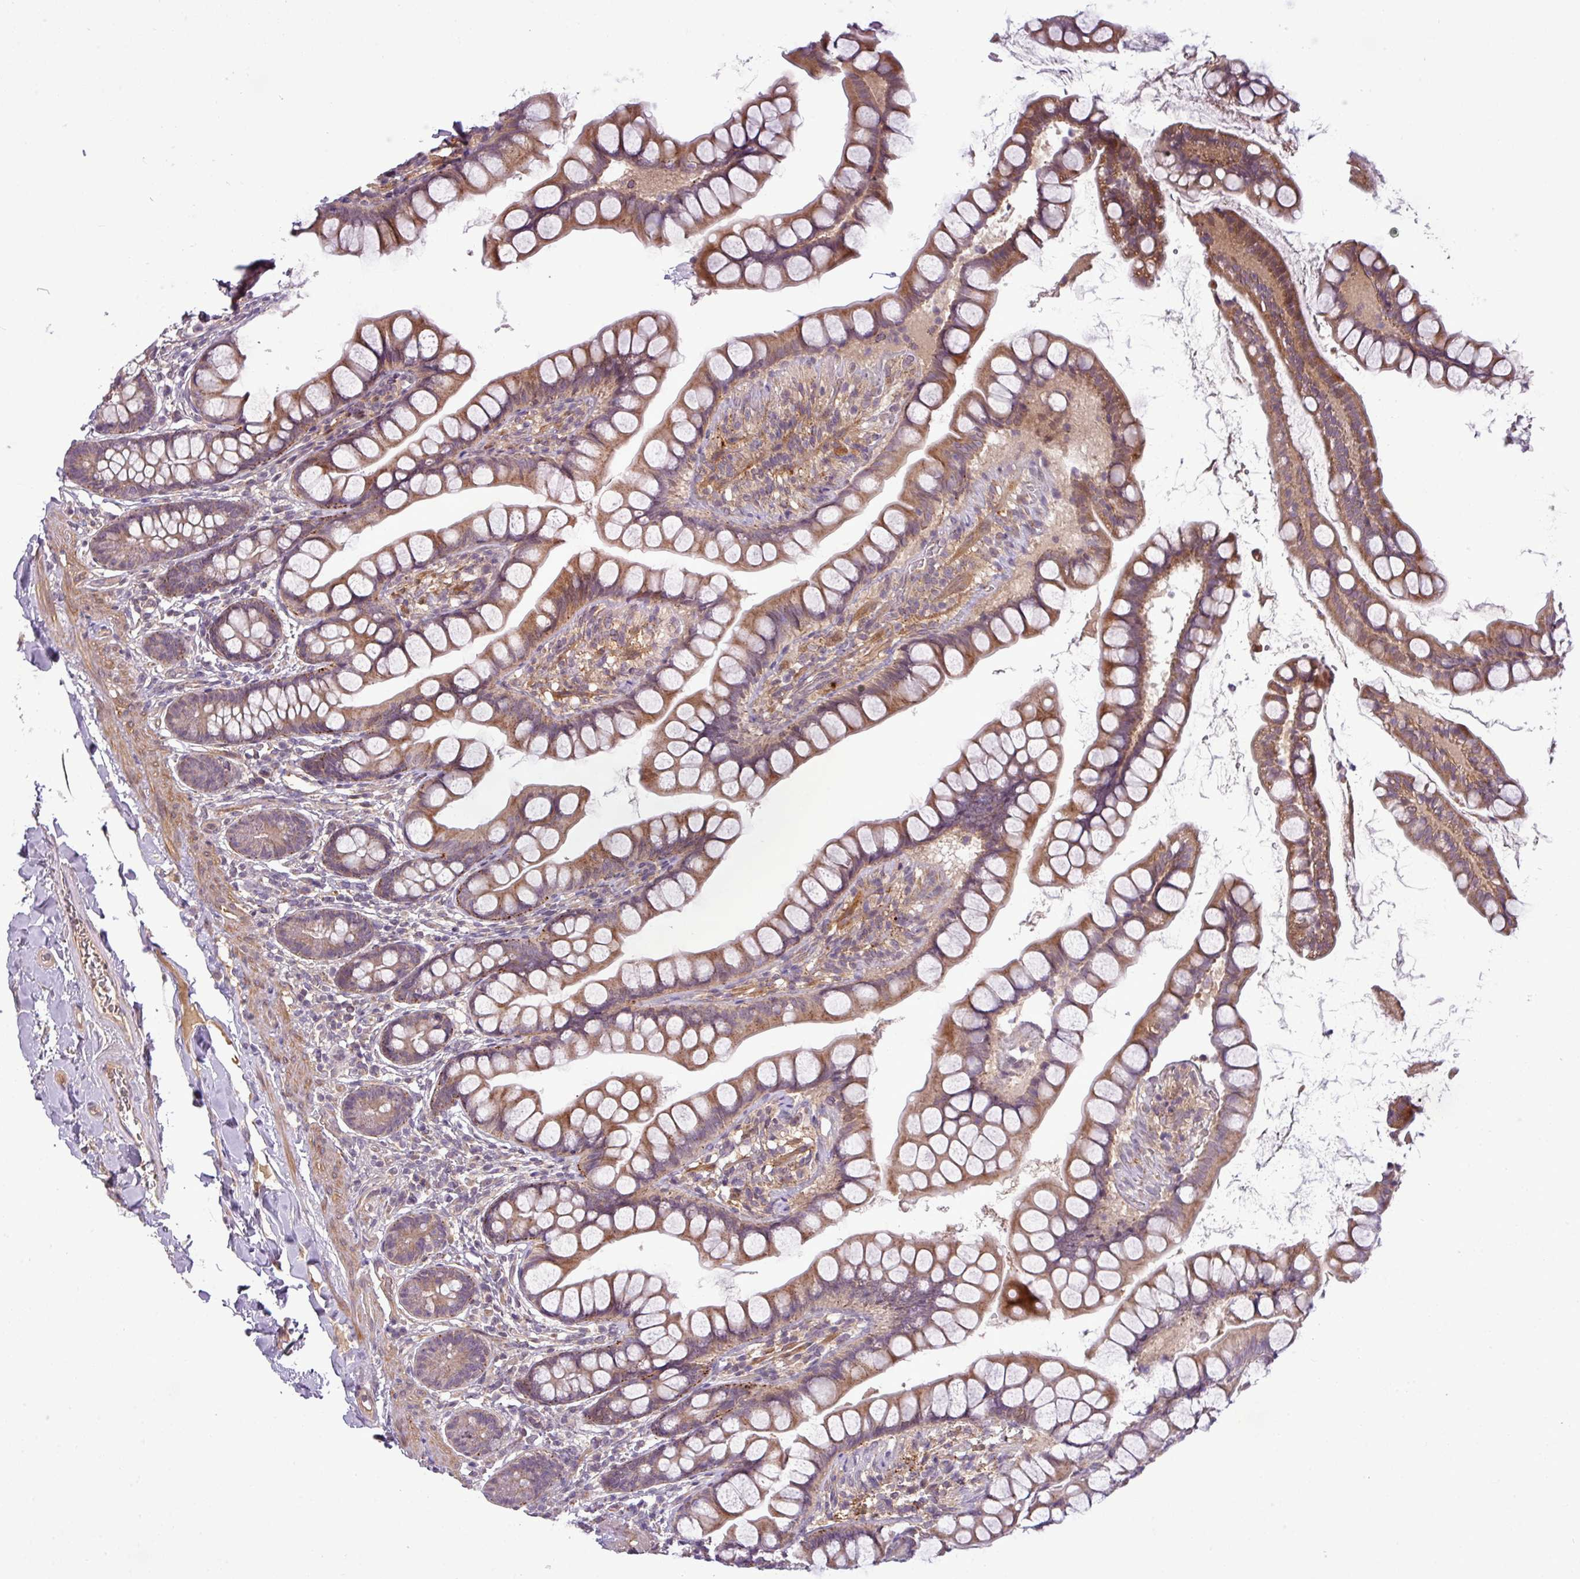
{"staining": {"intensity": "moderate", "quantity": ">75%", "location": "cytoplasmic/membranous"}, "tissue": "small intestine", "cell_type": "Glandular cells", "image_type": "normal", "snomed": [{"axis": "morphology", "description": "Normal tissue, NOS"}, {"axis": "topography", "description": "Small intestine"}], "caption": "There is medium levels of moderate cytoplasmic/membranous staining in glandular cells of benign small intestine, as demonstrated by immunohistochemical staining (brown color).", "gene": "ZNF35", "patient": {"sex": "male", "age": 70}}